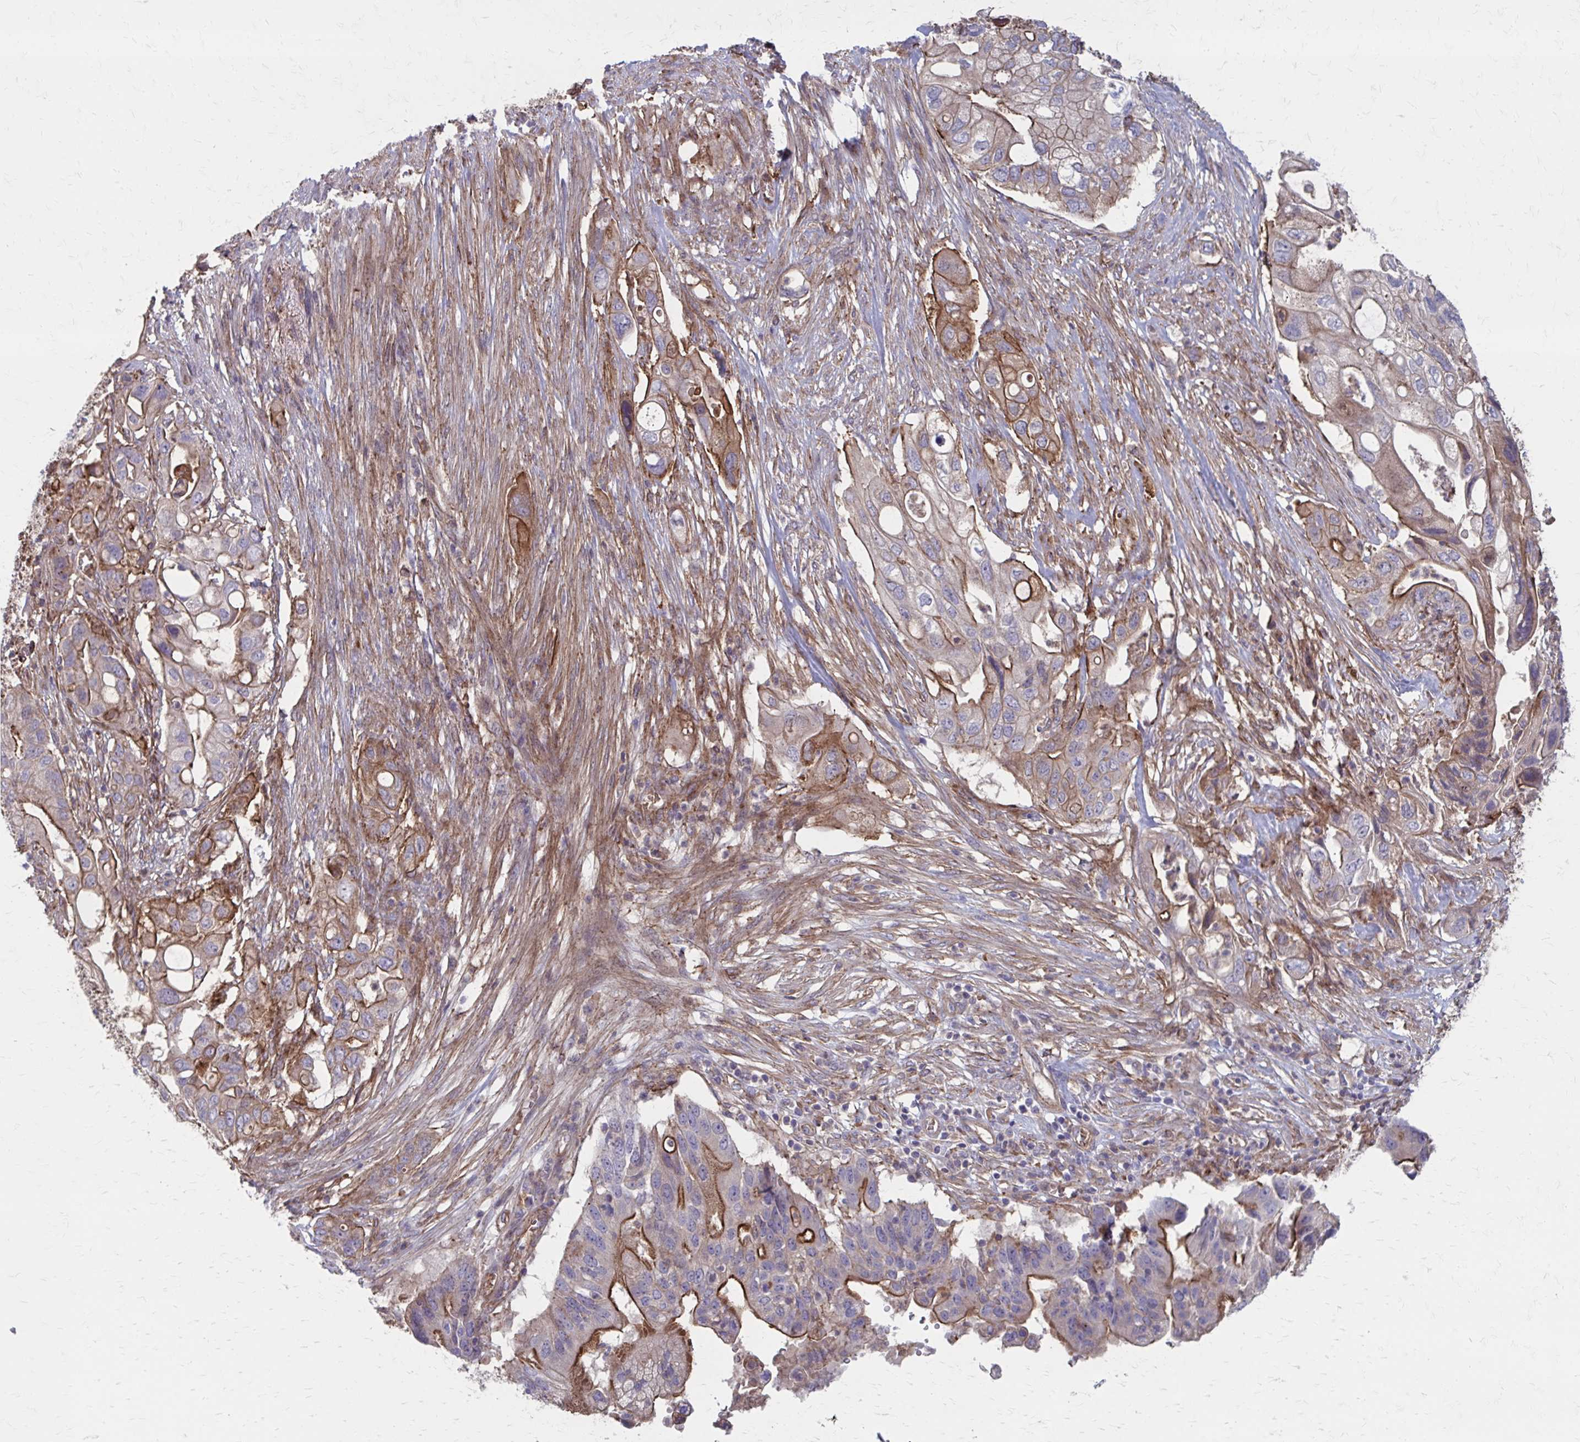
{"staining": {"intensity": "moderate", "quantity": "25%-75%", "location": "cytoplasmic/membranous"}, "tissue": "pancreatic cancer", "cell_type": "Tumor cells", "image_type": "cancer", "snomed": [{"axis": "morphology", "description": "Adenocarcinoma, NOS"}, {"axis": "topography", "description": "Pancreas"}], "caption": "An IHC histopathology image of neoplastic tissue is shown. Protein staining in brown highlights moderate cytoplasmic/membranous positivity in pancreatic cancer within tumor cells.", "gene": "MMP14", "patient": {"sex": "female", "age": 72}}